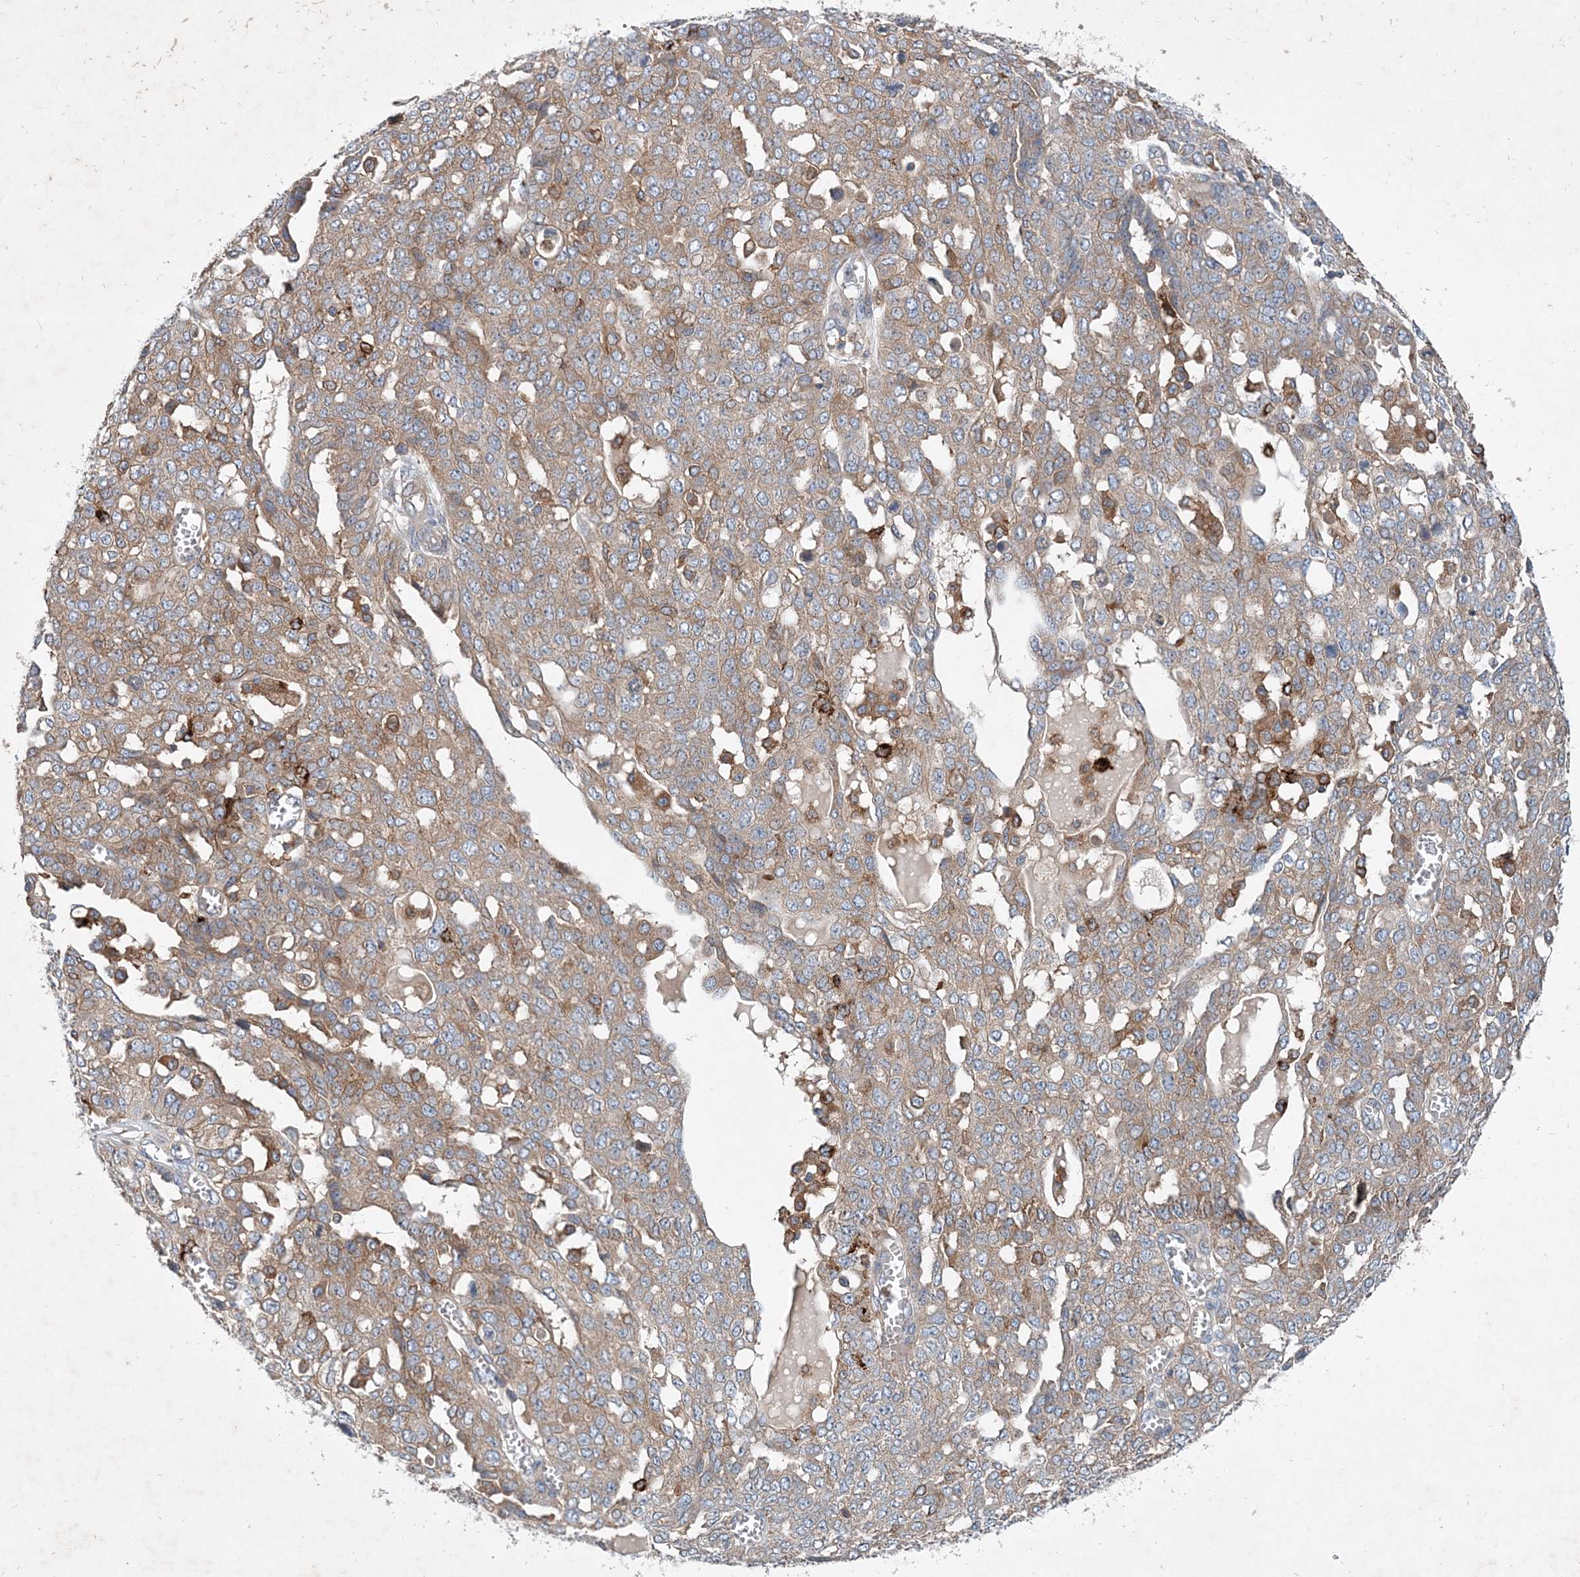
{"staining": {"intensity": "moderate", "quantity": "25%-75%", "location": "cytoplasmic/membranous"}, "tissue": "ovarian cancer", "cell_type": "Tumor cells", "image_type": "cancer", "snomed": [{"axis": "morphology", "description": "Cystadenocarcinoma, serous, NOS"}, {"axis": "topography", "description": "Soft tissue"}, {"axis": "topography", "description": "Ovary"}], "caption": "Human ovarian serous cystadenocarcinoma stained with a brown dye exhibits moderate cytoplasmic/membranous positive staining in about 25%-75% of tumor cells.", "gene": "P2RY10", "patient": {"sex": "female", "age": 57}}